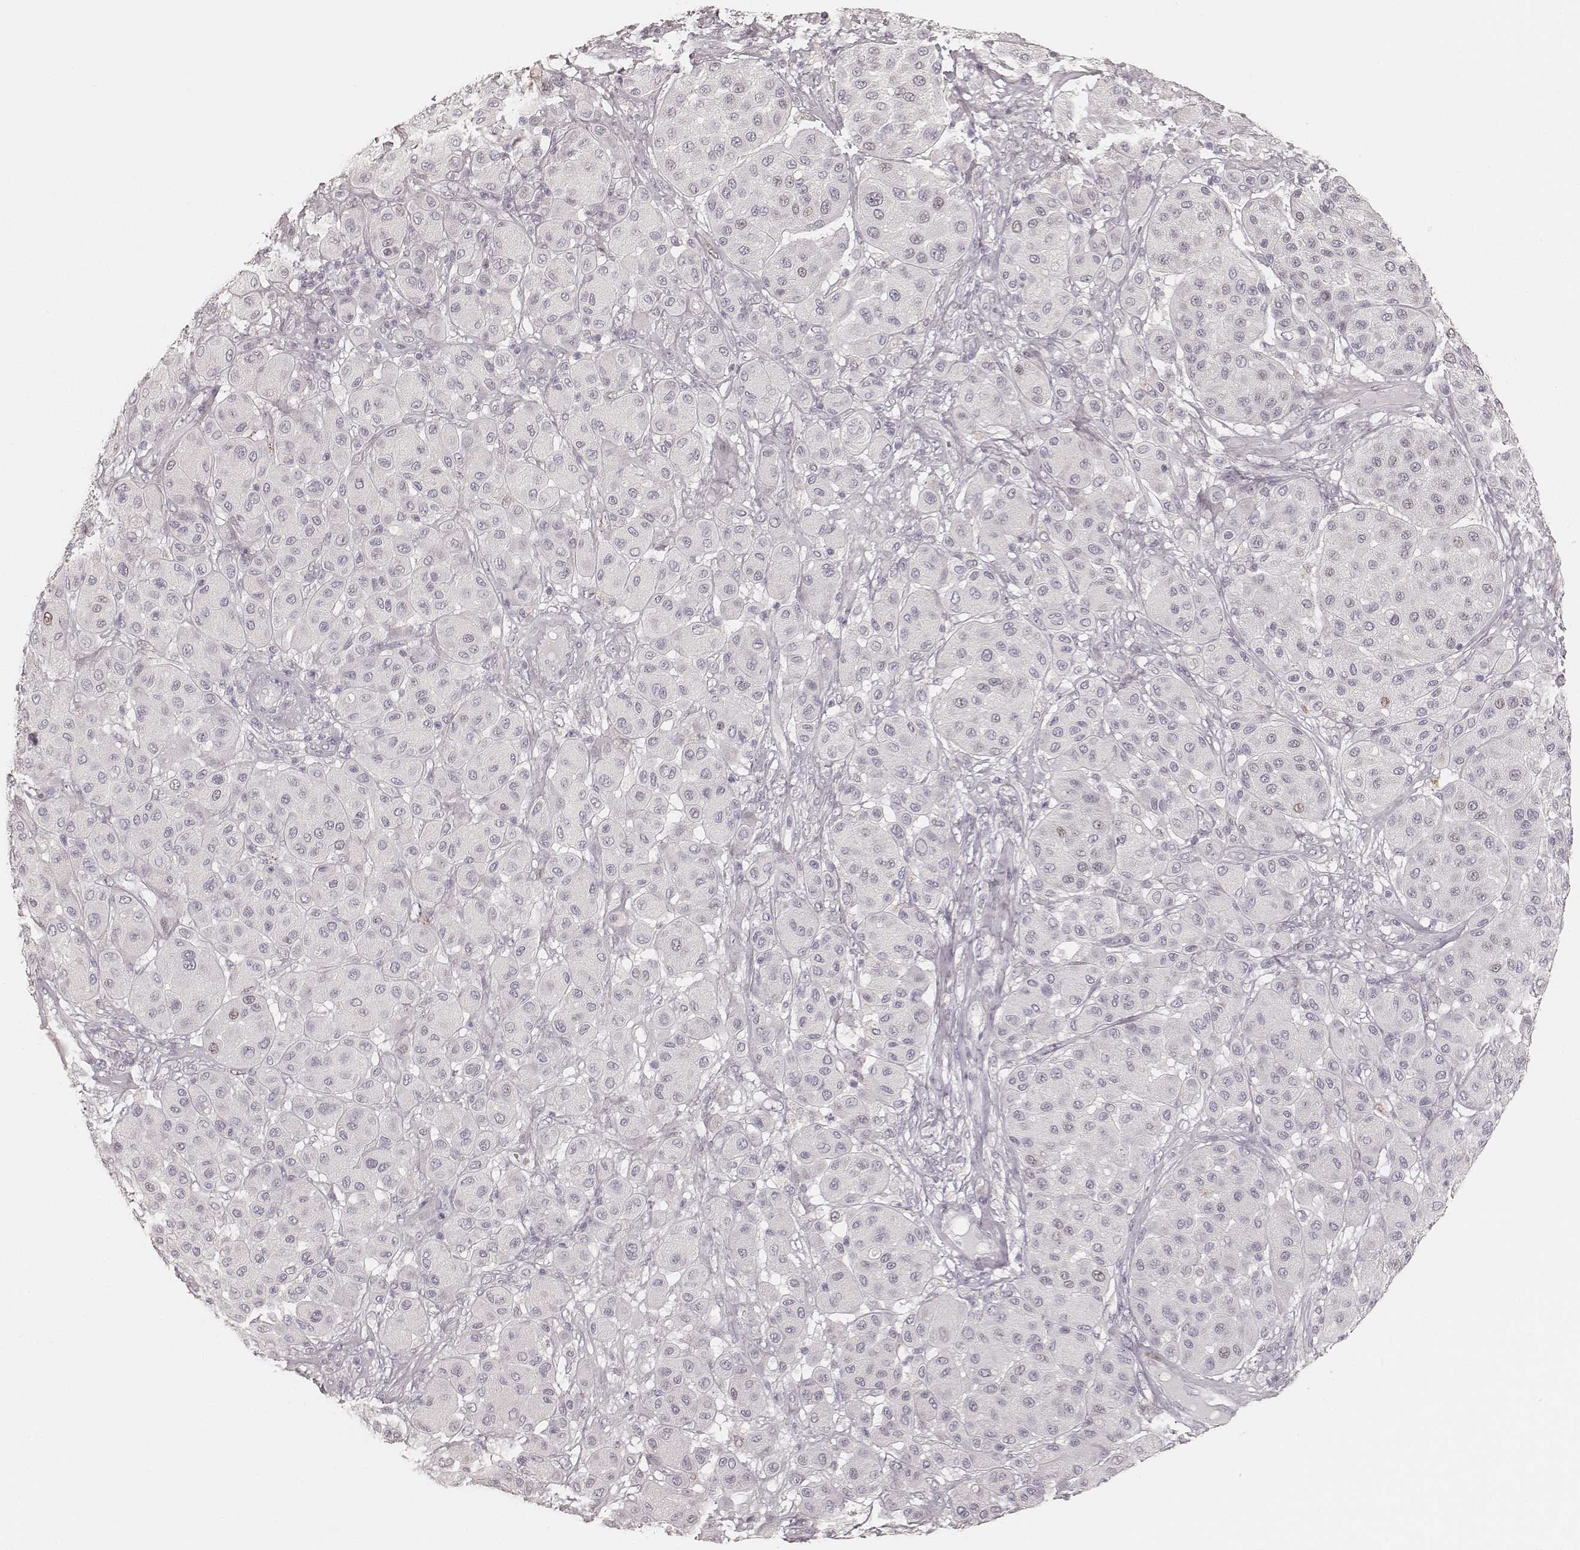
{"staining": {"intensity": "negative", "quantity": "none", "location": "none"}, "tissue": "melanoma", "cell_type": "Tumor cells", "image_type": "cancer", "snomed": [{"axis": "morphology", "description": "Malignant melanoma, Metastatic site"}, {"axis": "topography", "description": "Smooth muscle"}], "caption": "Tumor cells show no significant positivity in melanoma.", "gene": "TEX37", "patient": {"sex": "male", "age": 41}}